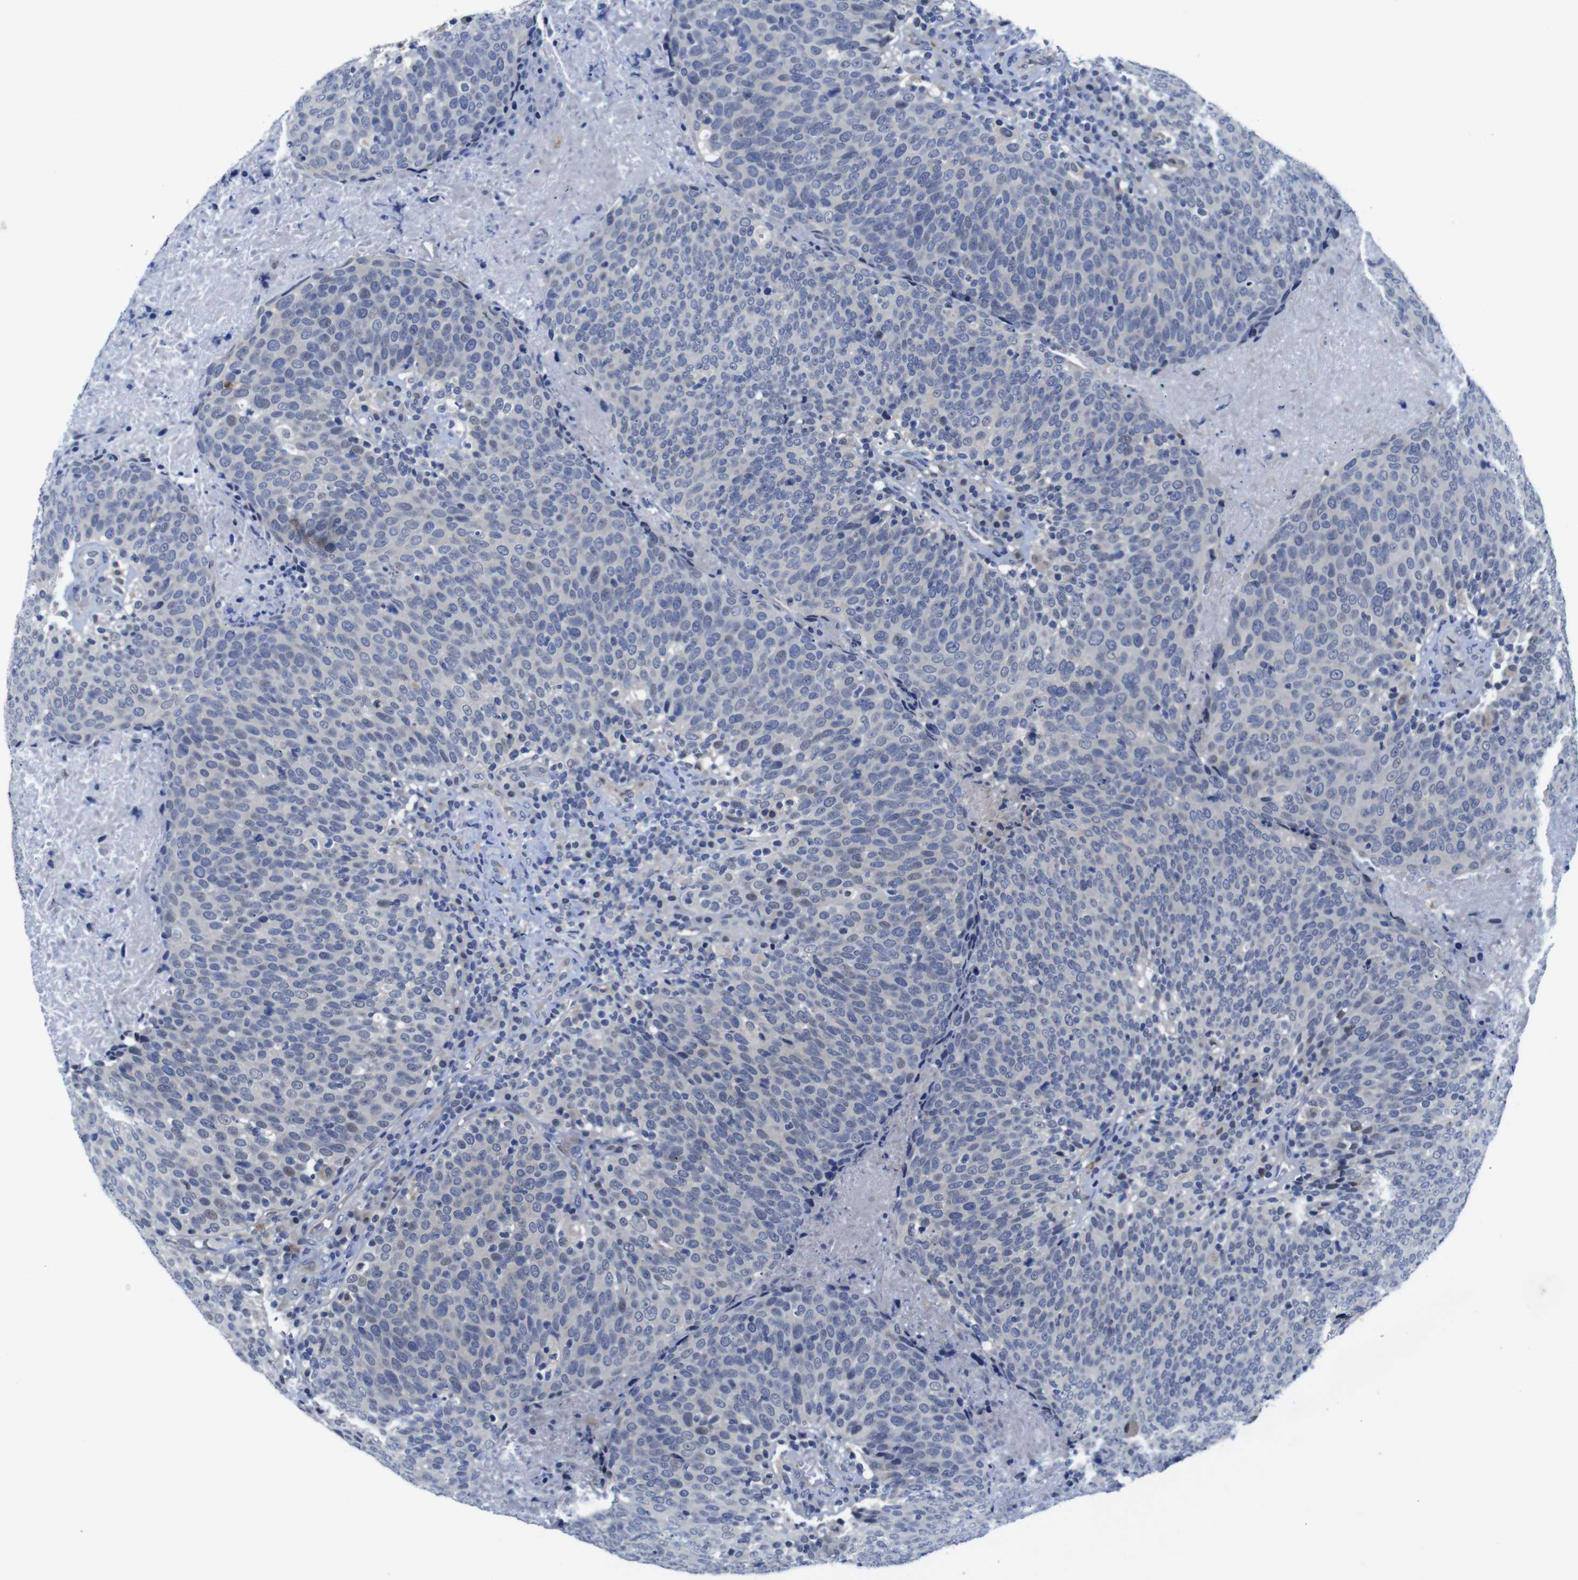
{"staining": {"intensity": "negative", "quantity": "none", "location": "none"}, "tissue": "head and neck cancer", "cell_type": "Tumor cells", "image_type": "cancer", "snomed": [{"axis": "morphology", "description": "Squamous cell carcinoma, NOS"}, {"axis": "morphology", "description": "Squamous cell carcinoma, metastatic, NOS"}, {"axis": "topography", "description": "Lymph node"}, {"axis": "topography", "description": "Head-Neck"}], "caption": "Head and neck squamous cell carcinoma was stained to show a protein in brown. There is no significant staining in tumor cells.", "gene": "FURIN", "patient": {"sex": "male", "age": 62}}